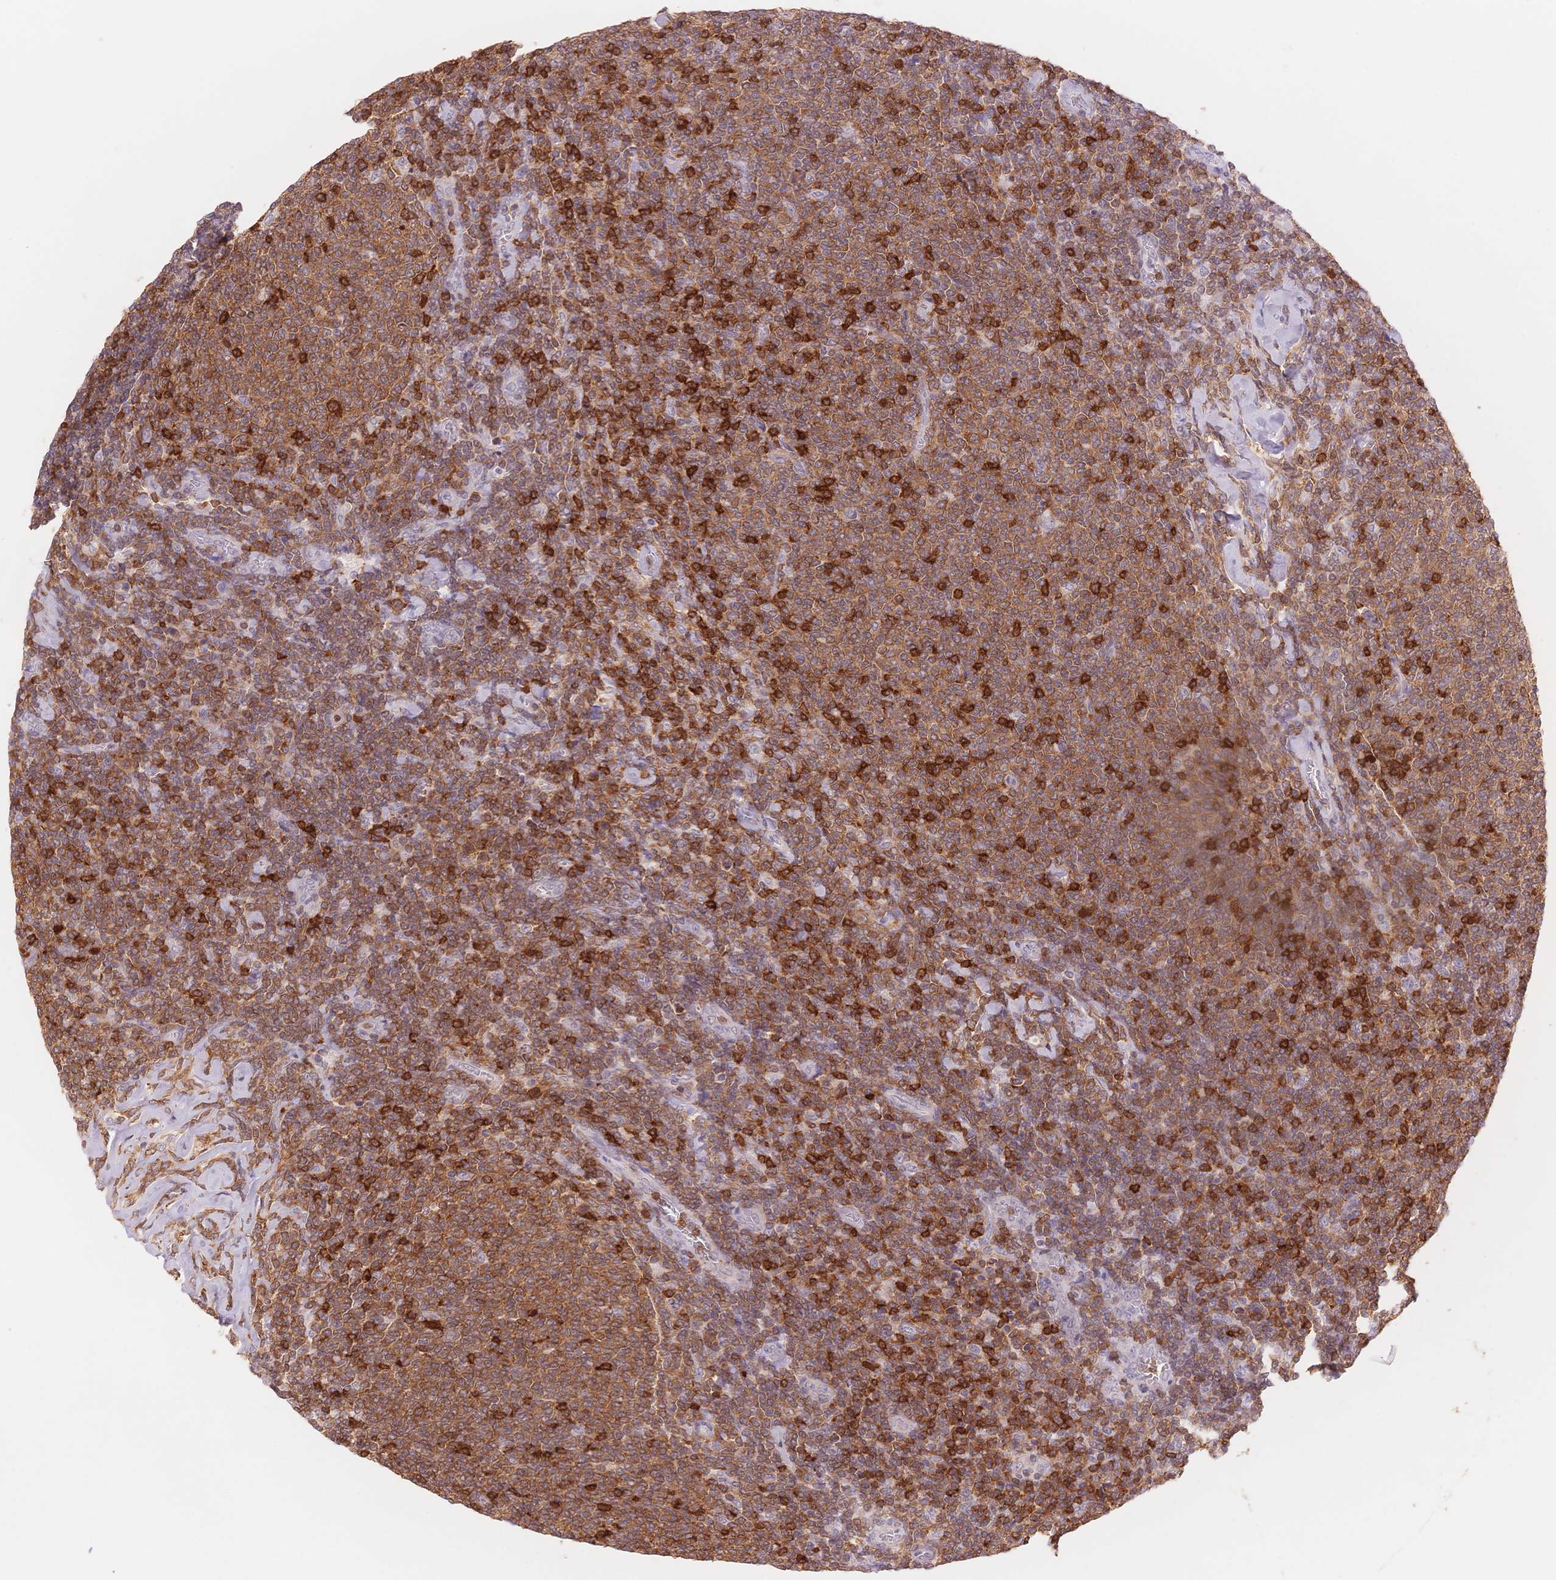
{"staining": {"intensity": "moderate", "quantity": ">75%", "location": "cytoplasmic/membranous"}, "tissue": "lymphoma", "cell_type": "Tumor cells", "image_type": "cancer", "snomed": [{"axis": "morphology", "description": "Malignant lymphoma, non-Hodgkin's type, Low grade"}, {"axis": "topography", "description": "Lymph node"}], "caption": "Lymphoma tissue reveals moderate cytoplasmic/membranous staining in about >75% of tumor cells, visualized by immunohistochemistry.", "gene": "STK39", "patient": {"sex": "male", "age": 52}}